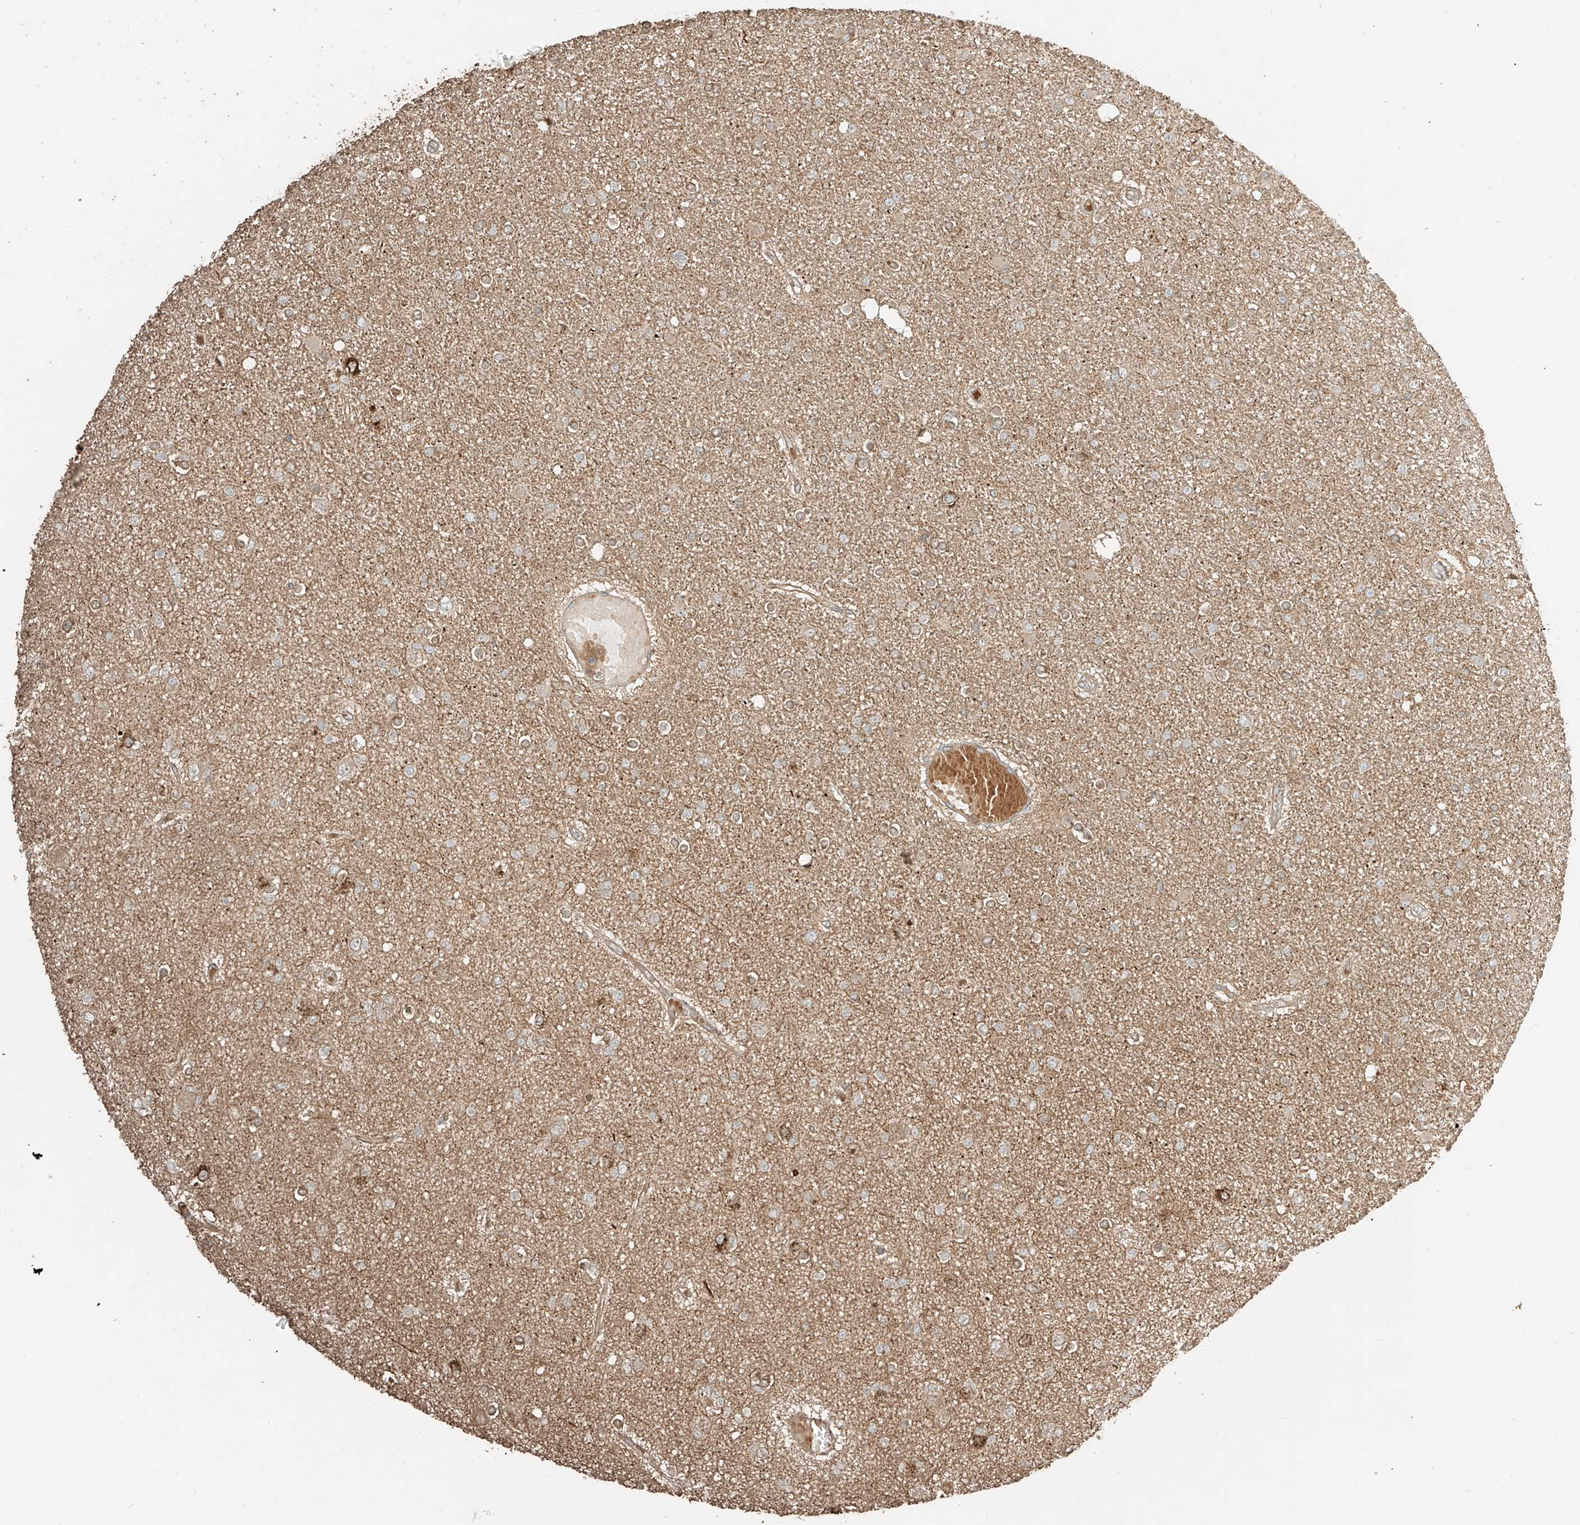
{"staining": {"intensity": "weak", "quantity": ">75%", "location": "cytoplasmic/membranous"}, "tissue": "glioma", "cell_type": "Tumor cells", "image_type": "cancer", "snomed": [{"axis": "morphology", "description": "Glioma, malignant, Low grade"}, {"axis": "topography", "description": "Brain"}], "caption": "High-magnification brightfield microscopy of malignant glioma (low-grade) stained with DAB (3,3'-diaminobenzidine) (brown) and counterstained with hematoxylin (blue). tumor cells exhibit weak cytoplasmic/membranous staining is appreciated in approximately>75% of cells.", "gene": "RFTN2", "patient": {"sex": "female", "age": 22}}